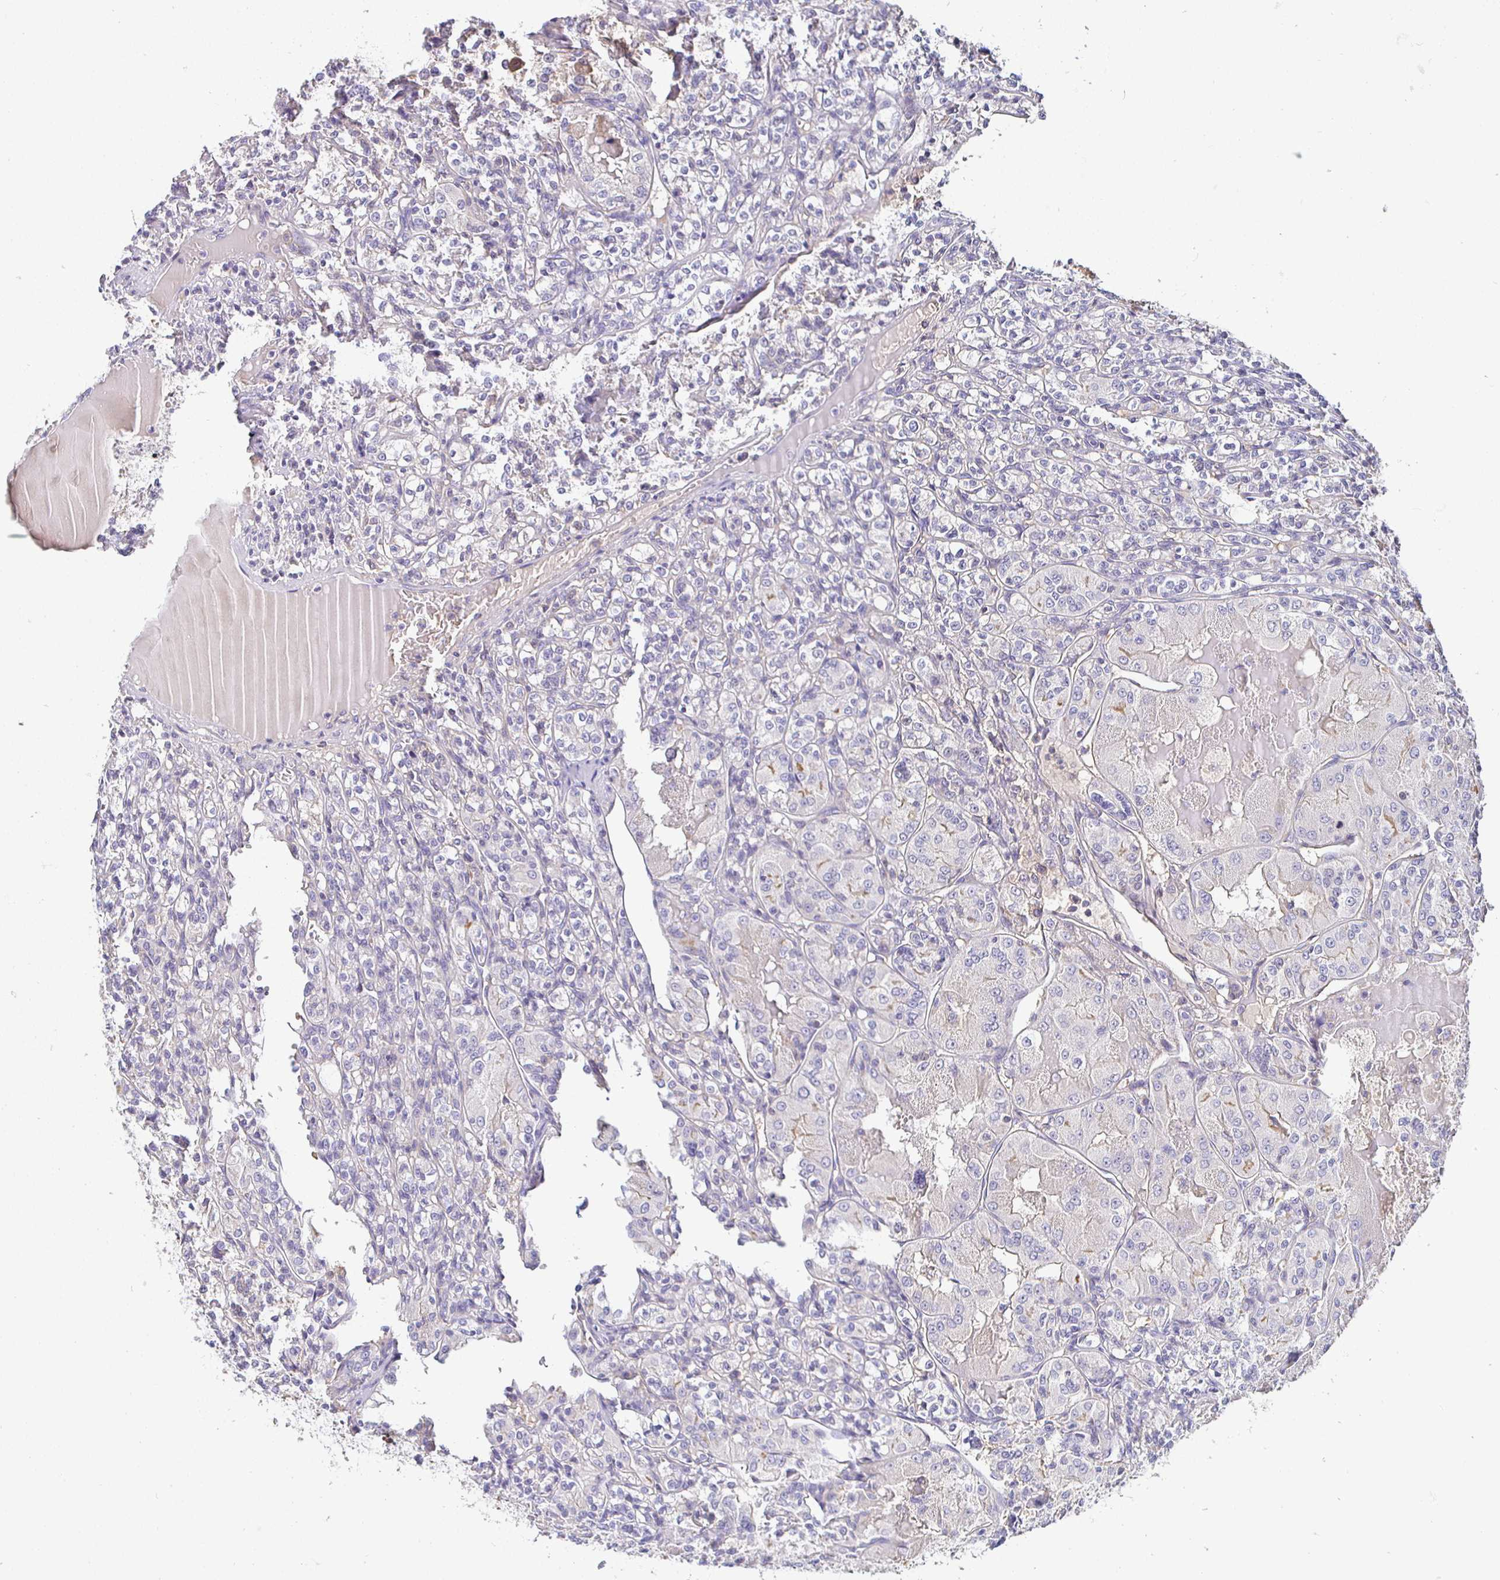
{"staining": {"intensity": "negative", "quantity": "none", "location": "none"}, "tissue": "renal cancer", "cell_type": "Tumor cells", "image_type": "cancer", "snomed": [{"axis": "morphology", "description": "Adenocarcinoma, NOS"}, {"axis": "topography", "description": "Kidney"}], "caption": "A high-resolution photomicrograph shows immunohistochemistry staining of renal adenocarcinoma, which shows no significant positivity in tumor cells. Nuclei are stained in blue.", "gene": "SIRPA", "patient": {"sex": "male", "age": 36}}